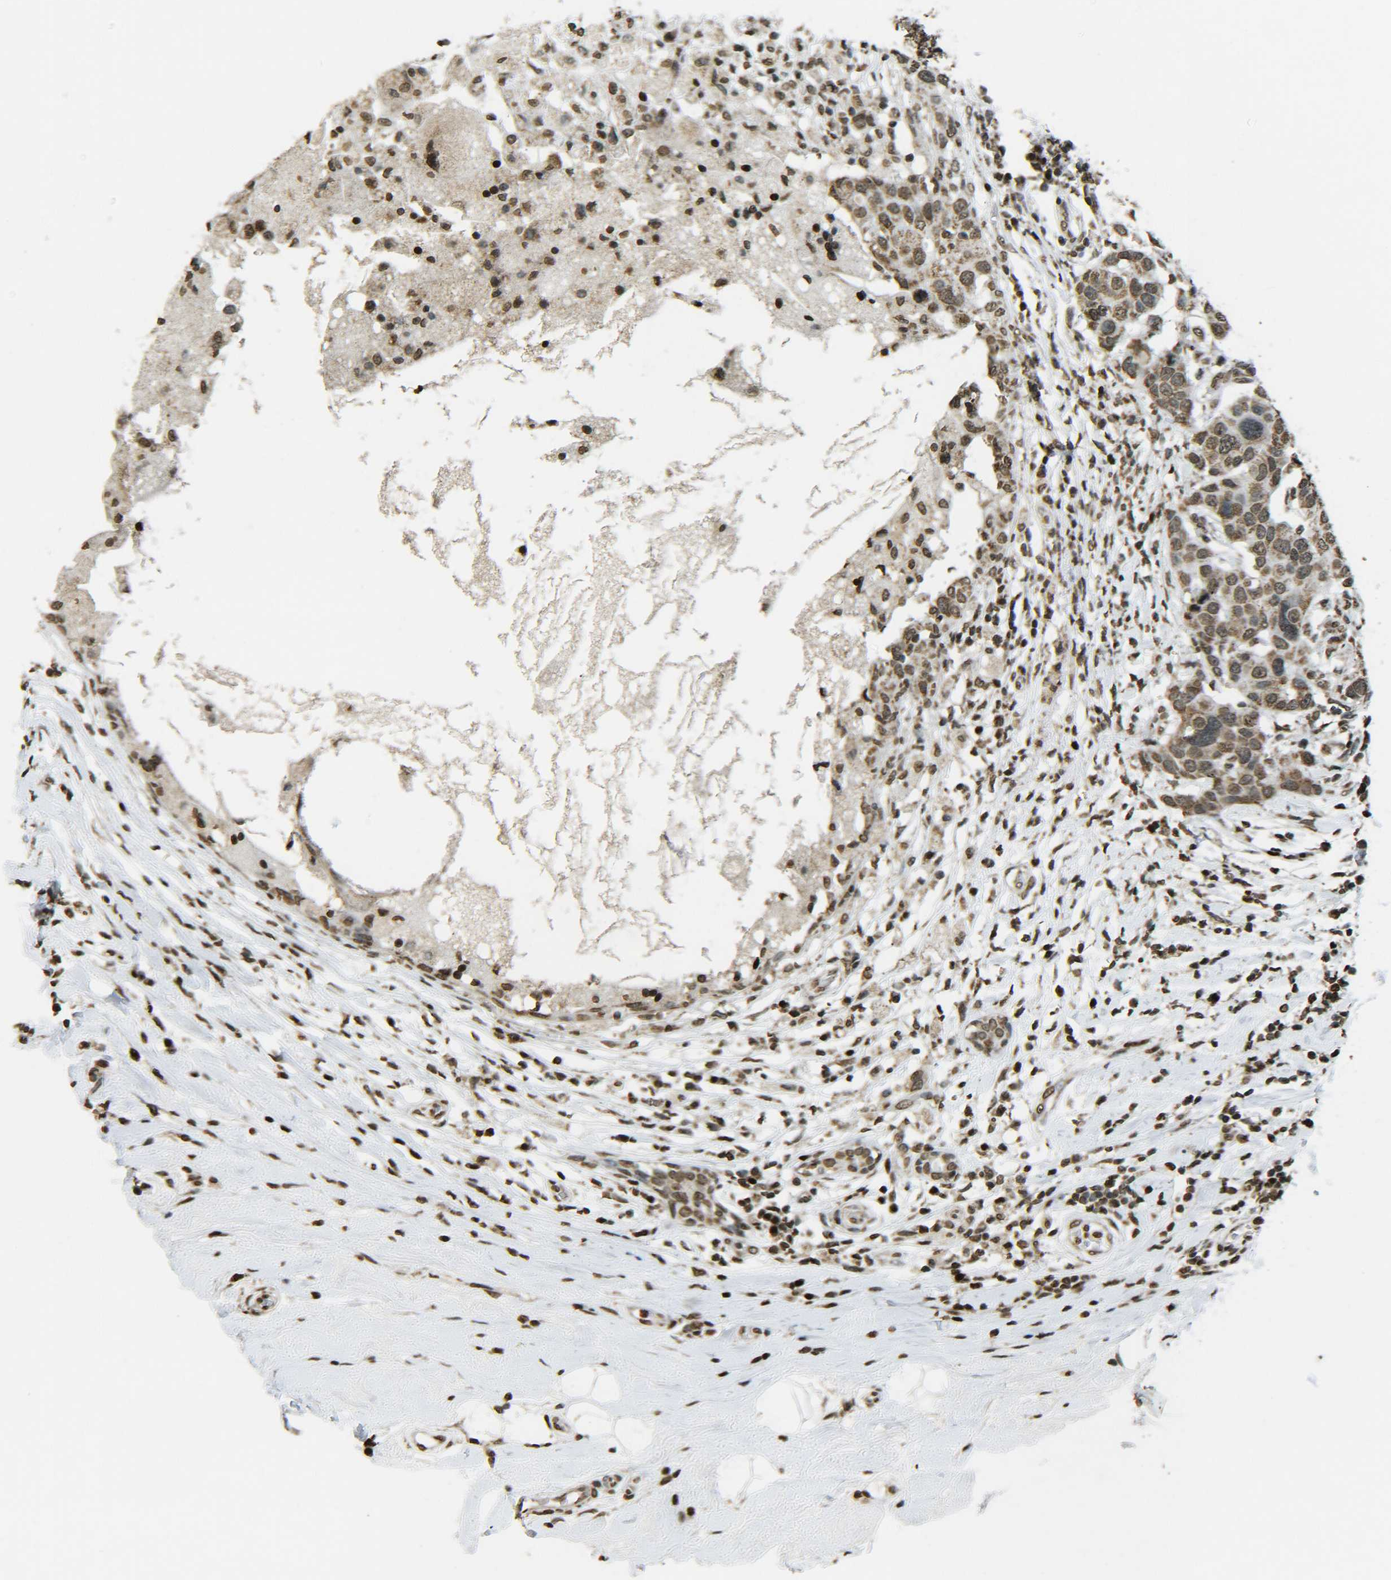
{"staining": {"intensity": "moderate", "quantity": ">75%", "location": "nuclear"}, "tissue": "breast cancer", "cell_type": "Tumor cells", "image_type": "cancer", "snomed": [{"axis": "morphology", "description": "Duct carcinoma"}, {"axis": "topography", "description": "Breast"}], "caption": "Tumor cells show moderate nuclear expression in about >75% of cells in breast cancer. Immunohistochemistry stains the protein in brown and the nuclei are stained blue.", "gene": "NEUROG2", "patient": {"sex": "female", "age": 27}}